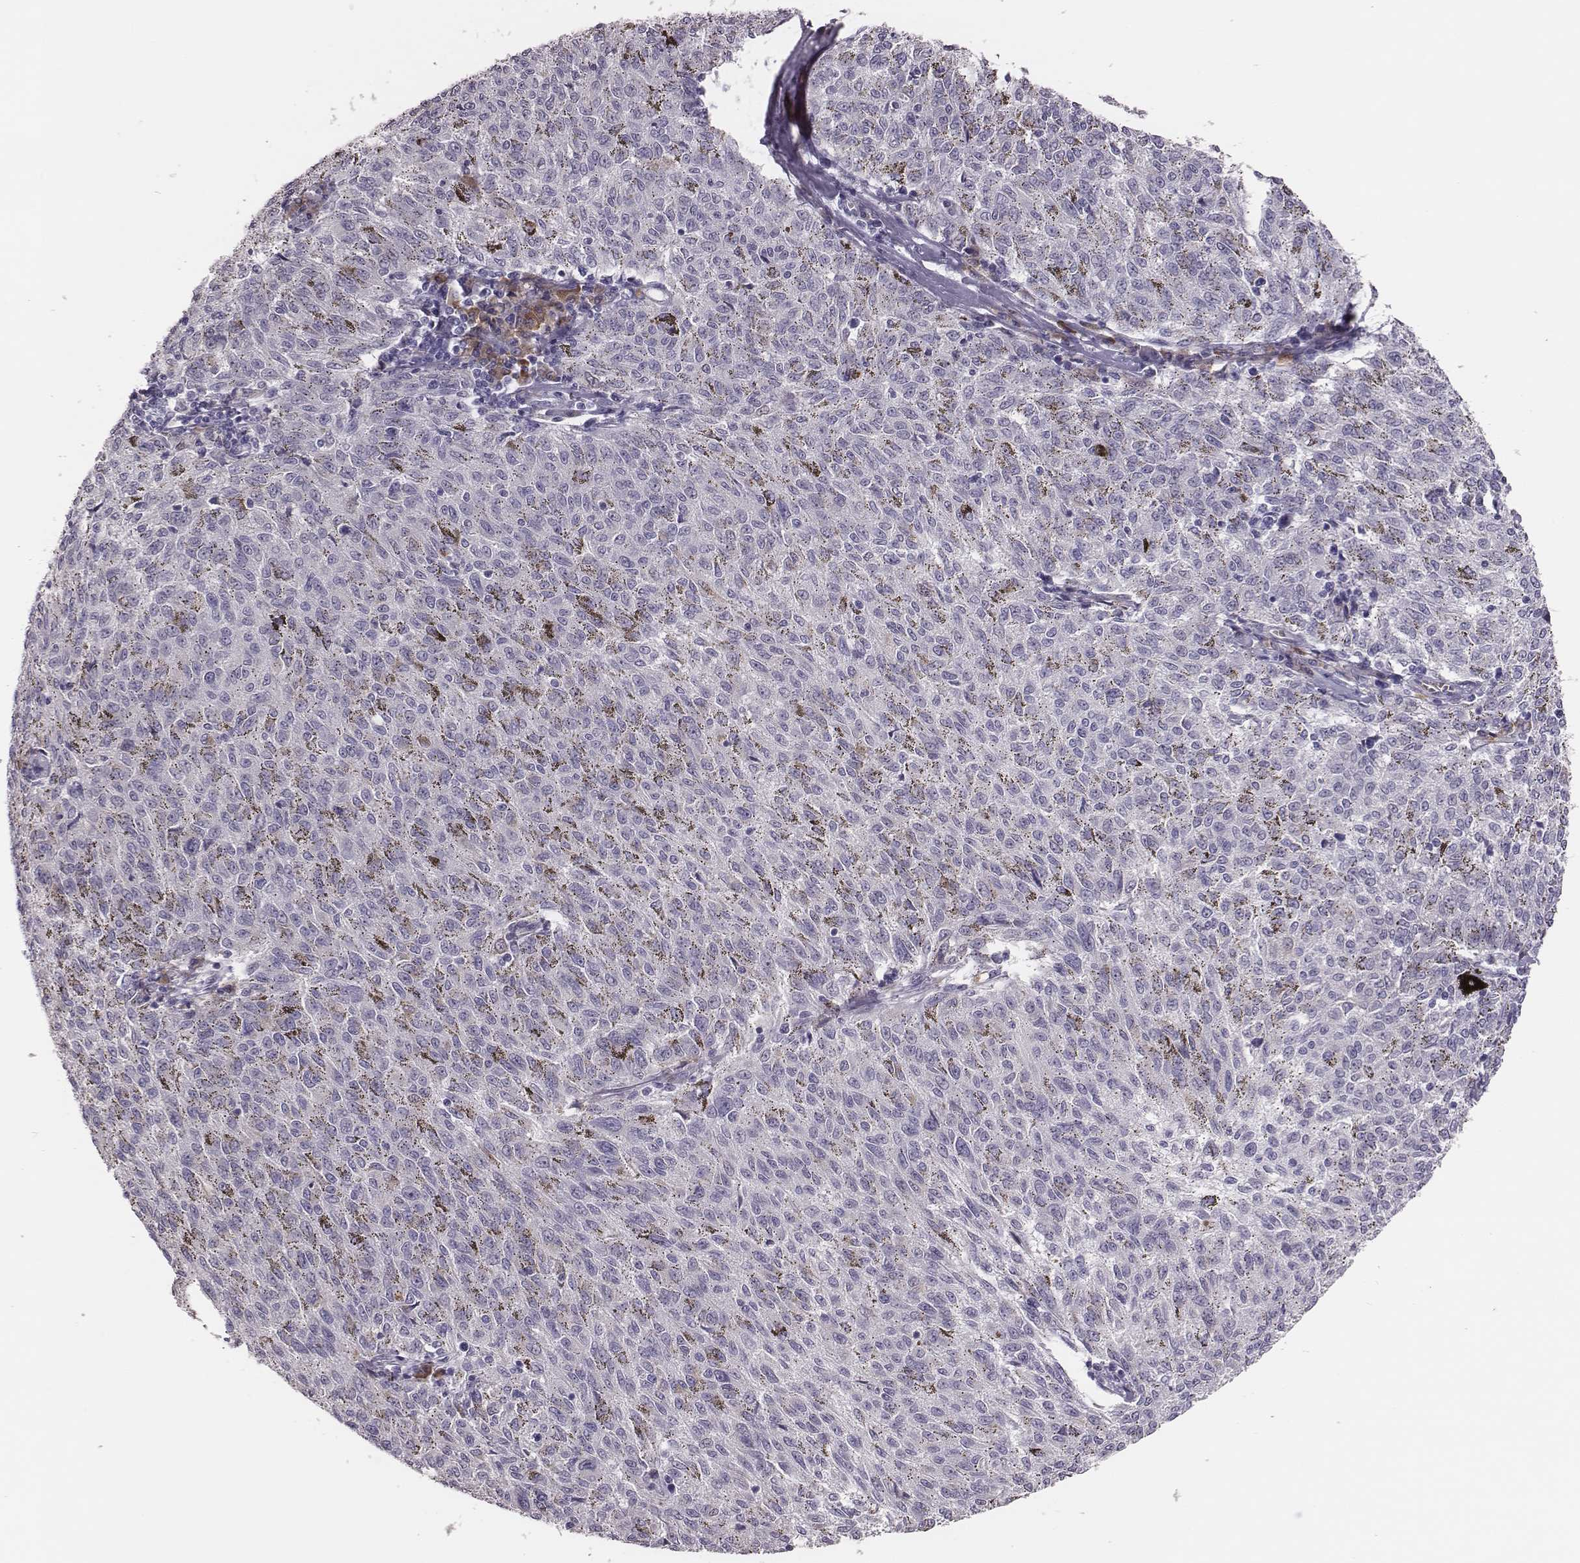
{"staining": {"intensity": "negative", "quantity": "none", "location": "none"}, "tissue": "melanoma", "cell_type": "Tumor cells", "image_type": "cancer", "snomed": [{"axis": "morphology", "description": "Malignant melanoma, NOS"}, {"axis": "topography", "description": "Skin"}], "caption": "Protein analysis of malignant melanoma reveals no significant expression in tumor cells.", "gene": "PBK", "patient": {"sex": "female", "age": 72}}